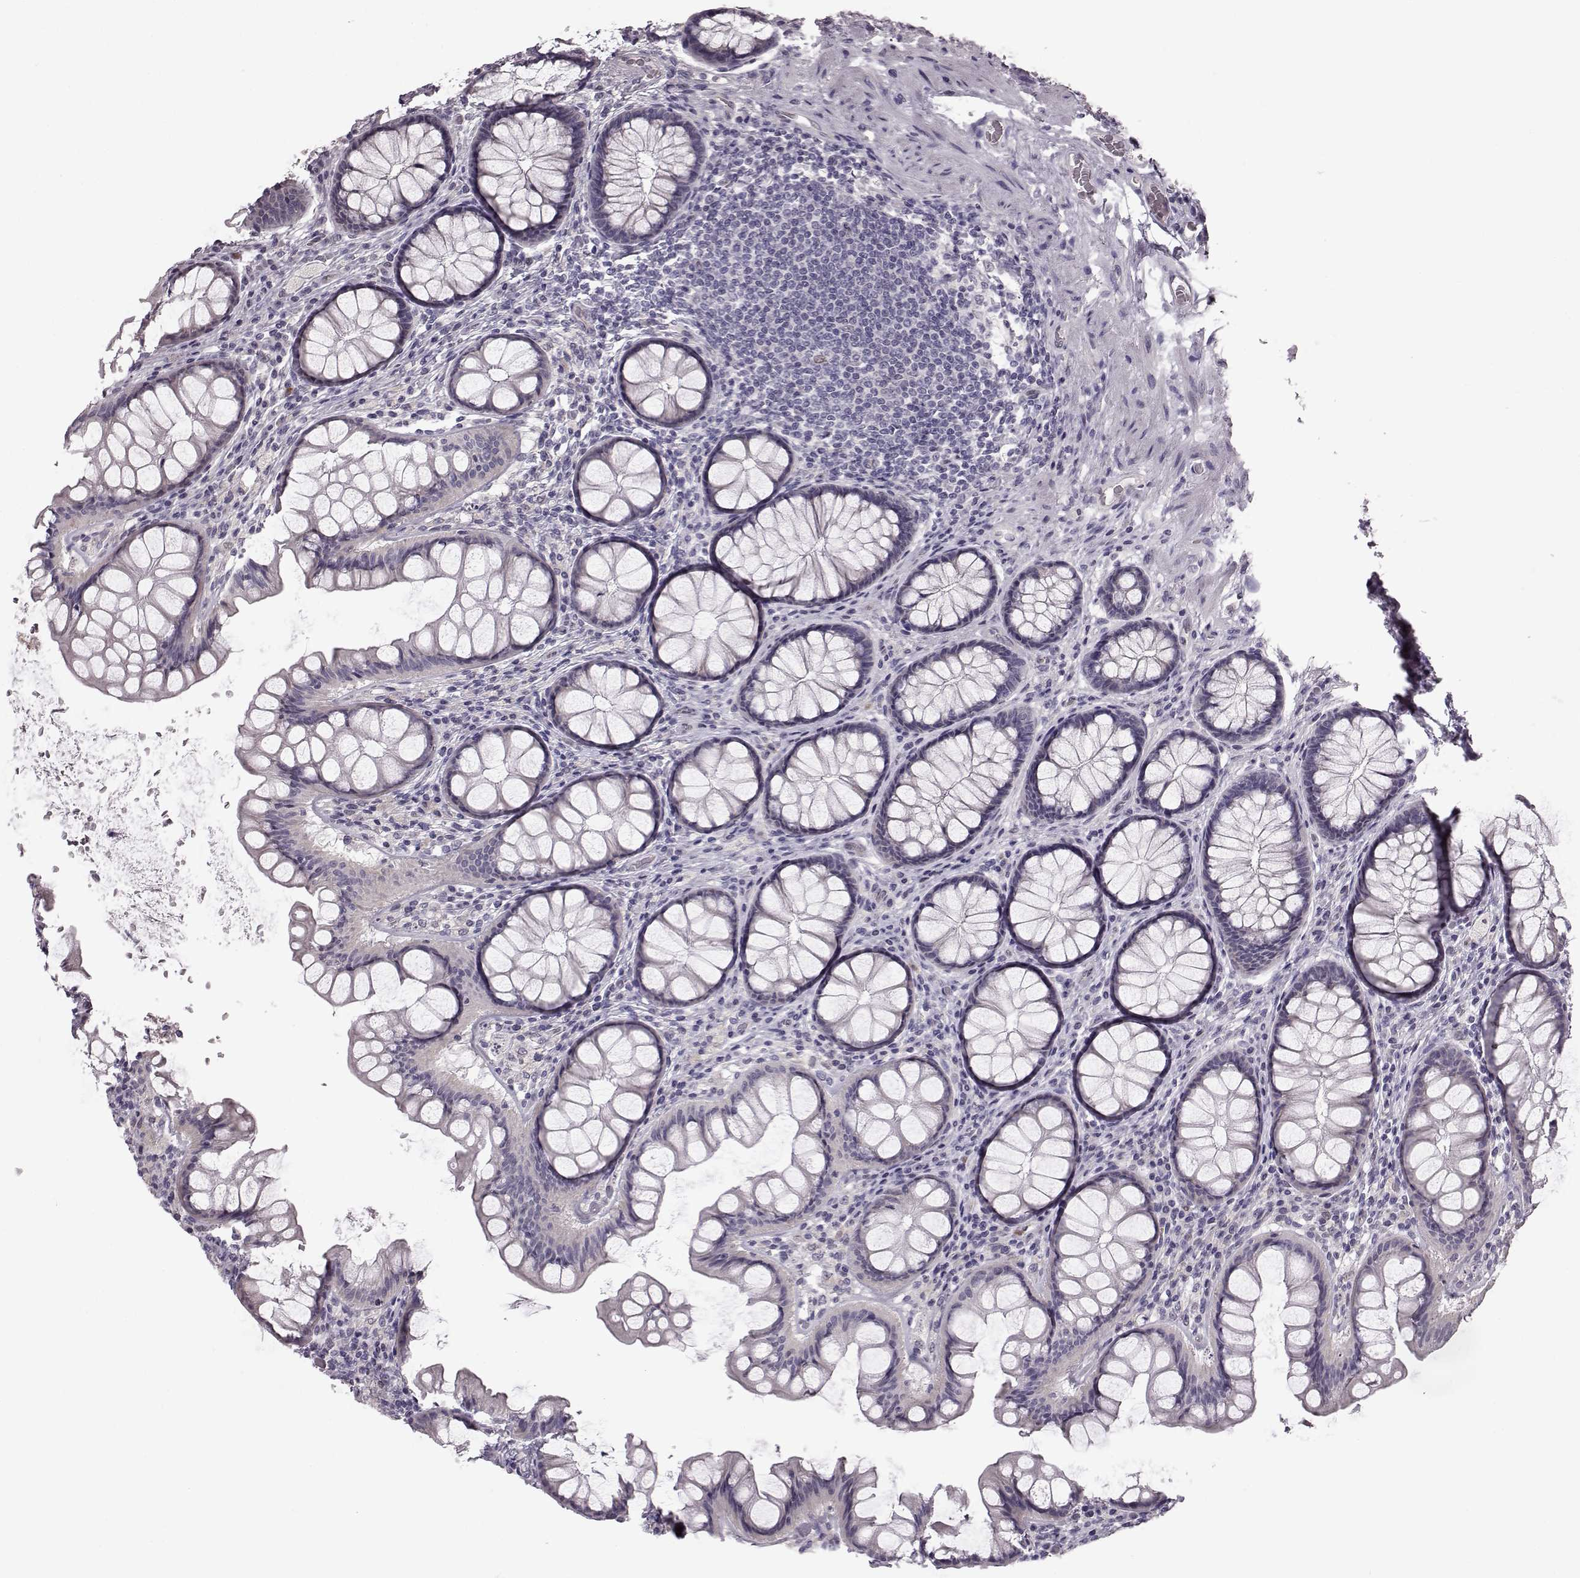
{"staining": {"intensity": "negative", "quantity": "none", "location": "none"}, "tissue": "colon", "cell_type": "Endothelial cells", "image_type": "normal", "snomed": [{"axis": "morphology", "description": "Normal tissue, NOS"}, {"axis": "topography", "description": "Colon"}], "caption": "The image shows no staining of endothelial cells in benign colon. The staining was performed using DAB (3,3'-diaminobenzidine) to visualize the protein expression in brown, while the nuclei were stained in blue with hematoxylin (Magnification: 20x).", "gene": "TCHHL1", "patient": {"sex": "female", "age": 65}}